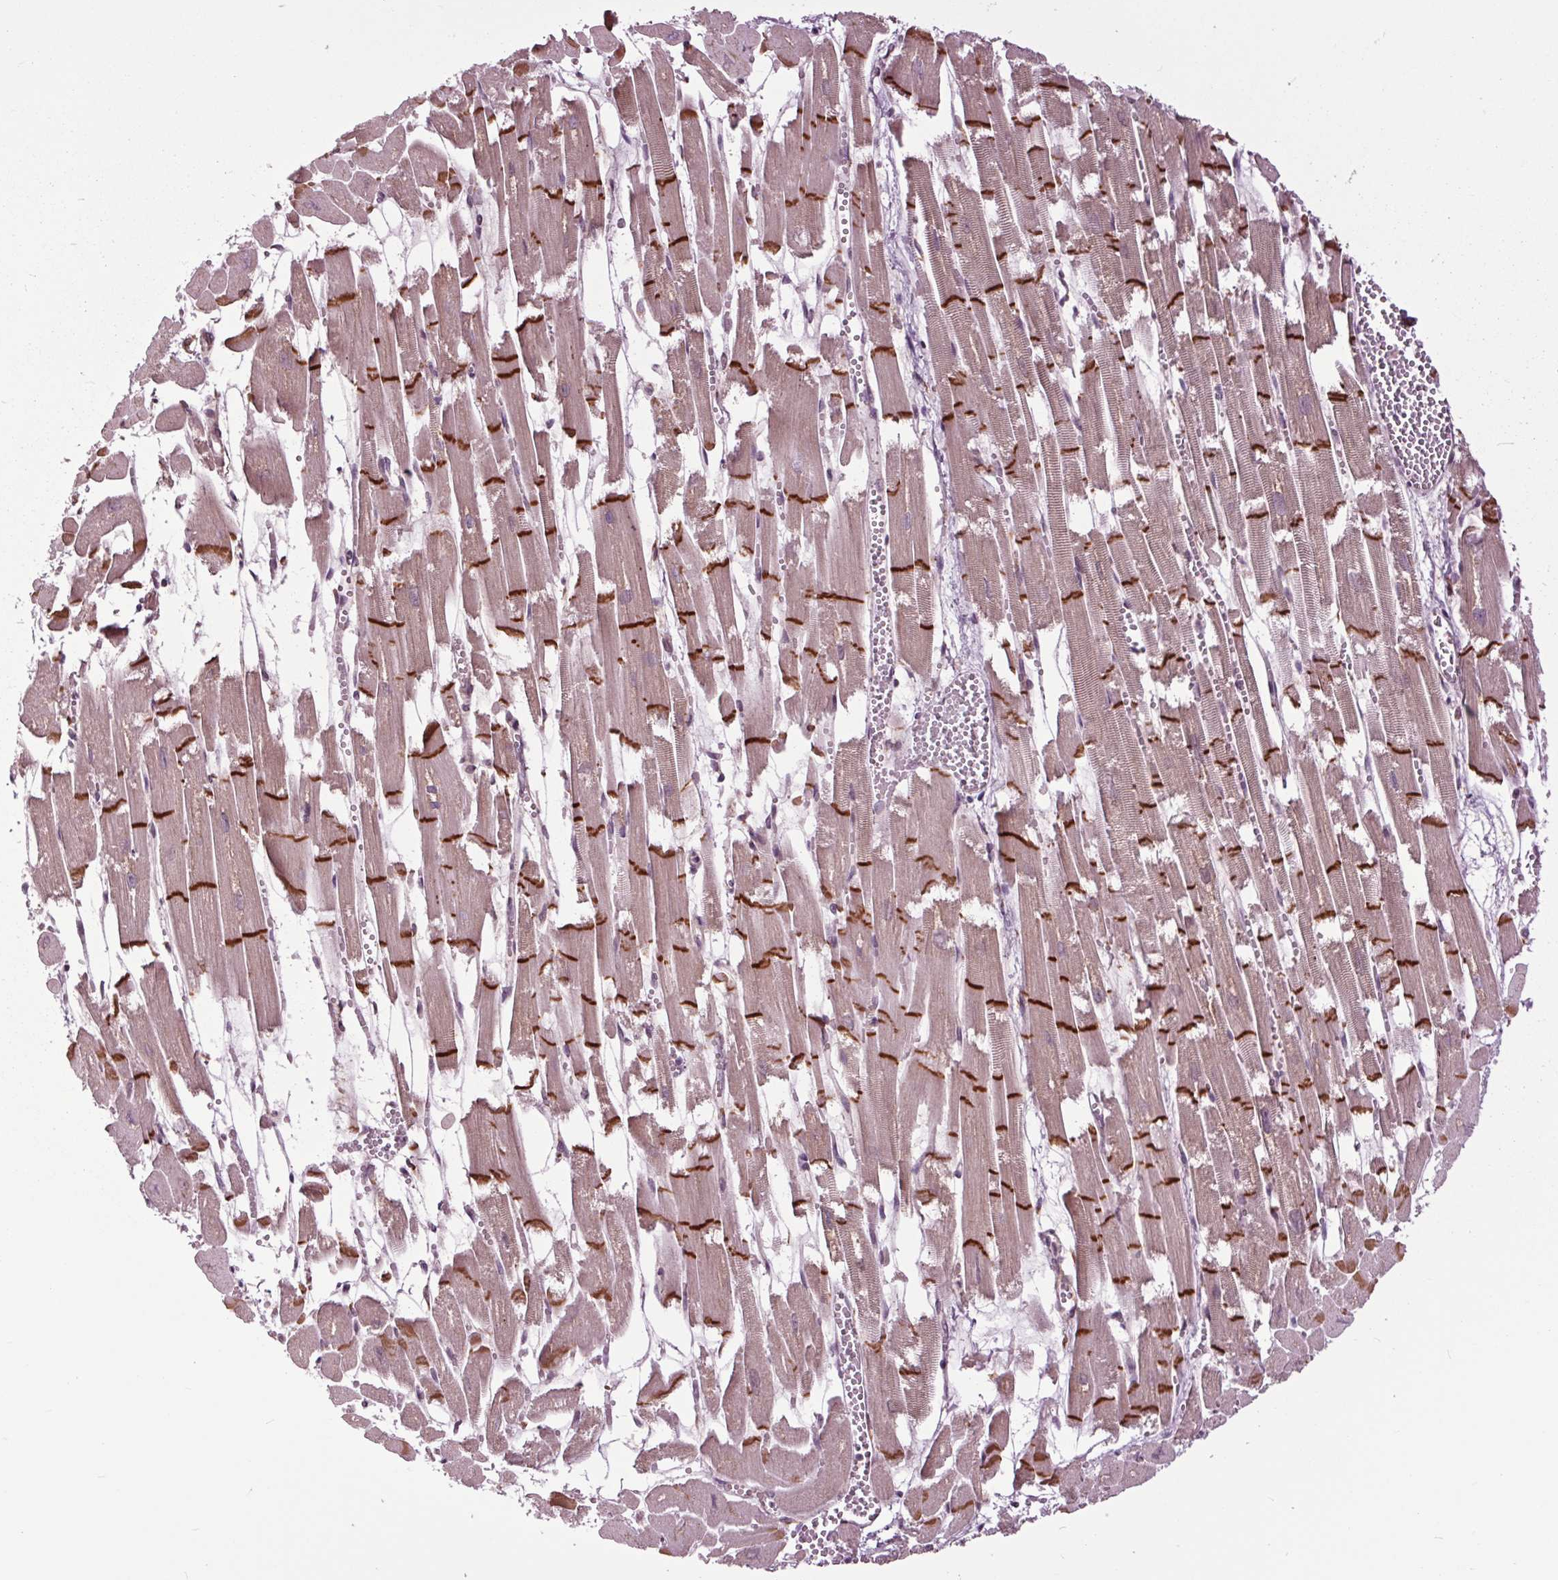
{"staining": {"intensity": "strong", "quantity": "25%-75%", "location": "cytoplasmic/membranous"}, "tissue": "heart muscle", "cell_type": "Cardiomyocytes", "image_type": "normal", "snomed": [{"axis": "morphology", "description": "Normal tissue, NOS"}, {"axis": "topography", "description": "Heart"}], "caption": "An image showing strong cytoplasmic/membranous positivity in about 25%-75% of cardiomyocytes in benign heart muscle, as visualized by brown immunohistochemical staining.", "gene": "HAUS5", "patient": {"sex": "female", "age": 52}}